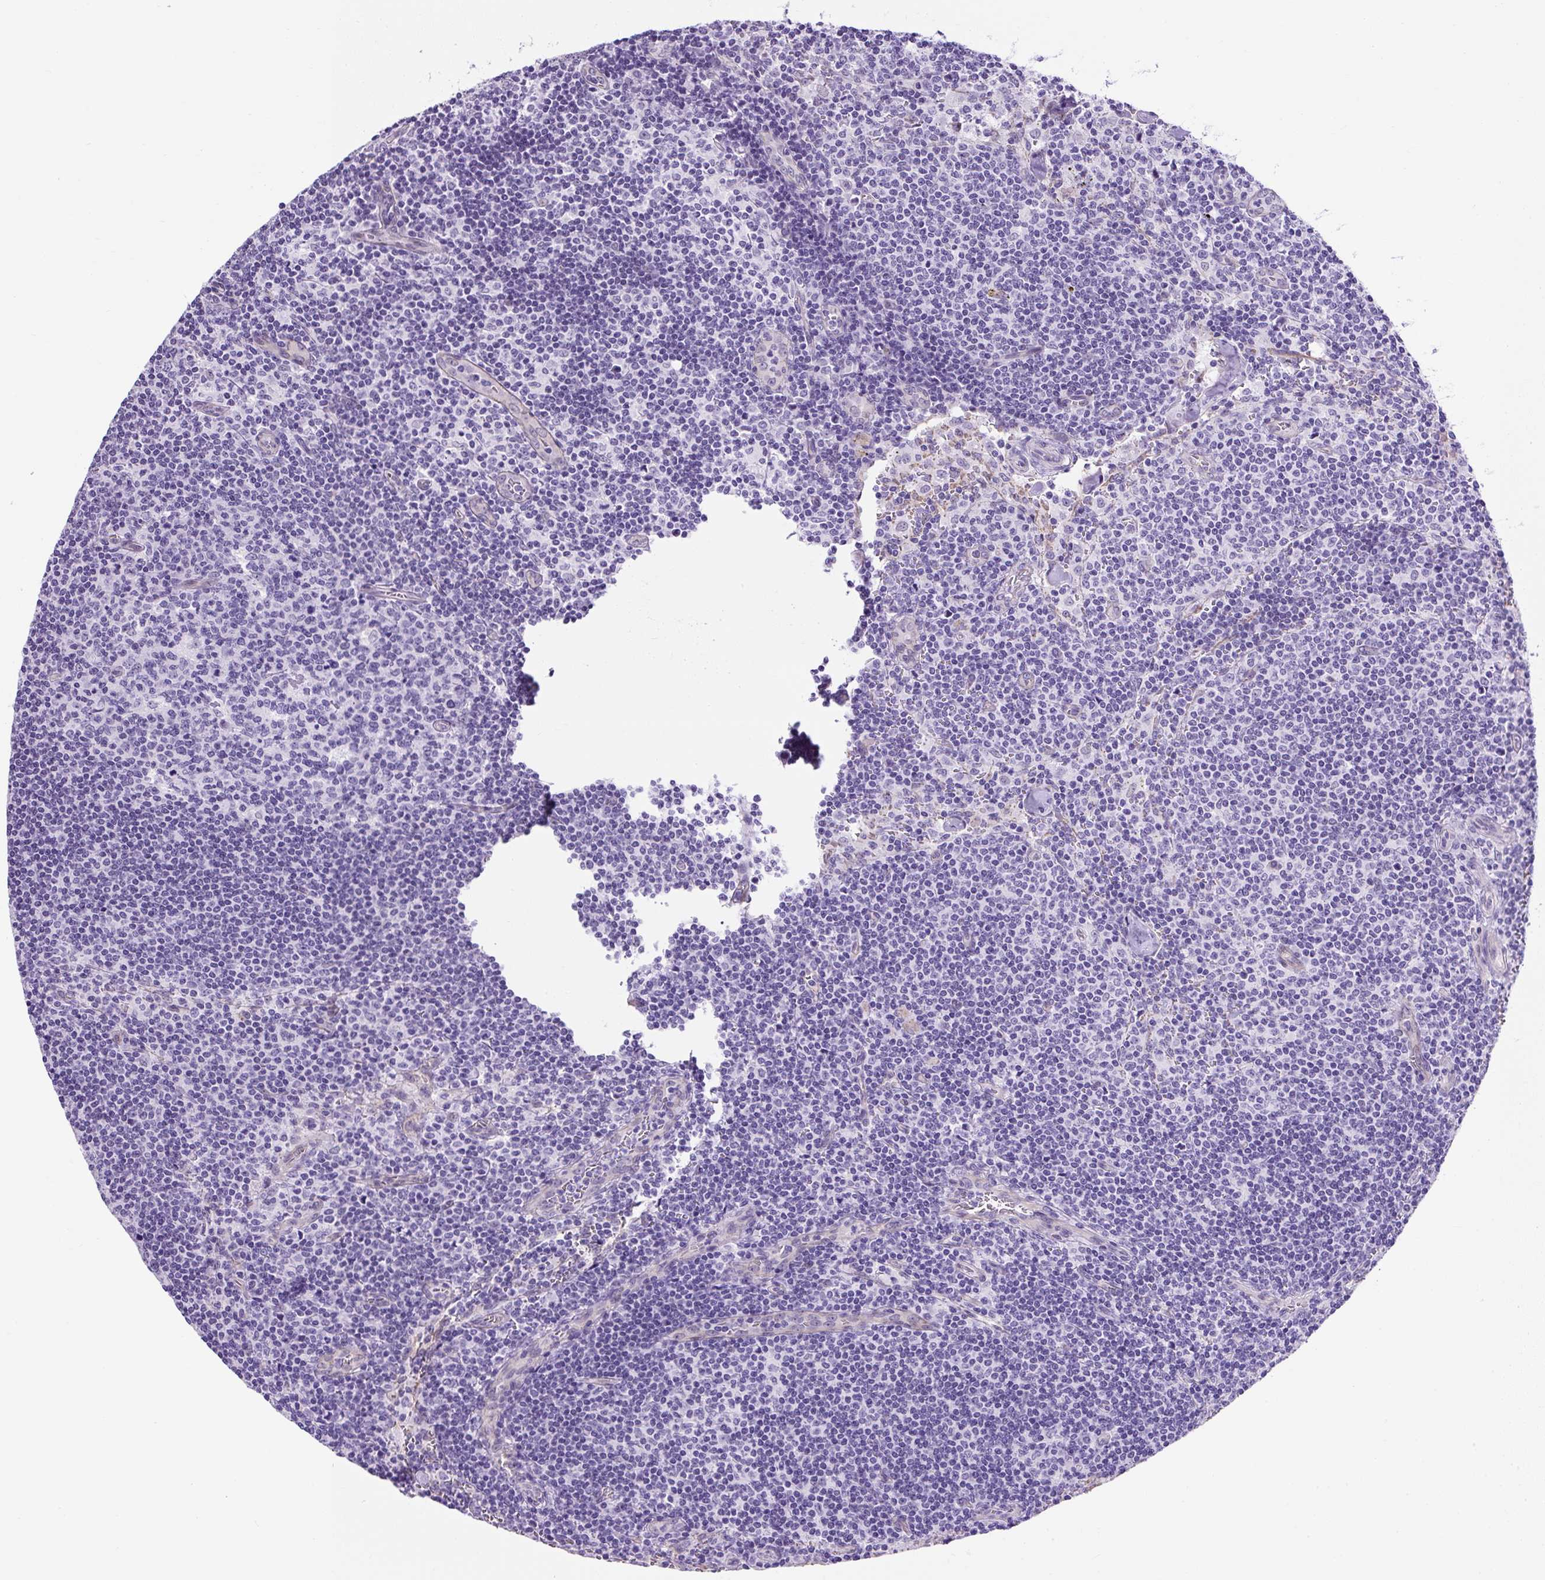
{"staining": {"intensity": "negative", "quantity": "none", "location": "none"}, "tissue": "lymph node", "cell_type": "Germinal center cells", "image_type": "normal", "snomed": [{"axis": "morphology", "description": "Normal tissue, NOS"}, {"axis": "topography", "description": "Lymph node"}], "caption": "High magnification brightfield microscopy of unremarkable lymph node stained with DAB (3,3'-diaminobenzidine) (brown) and counterstained with hematoxylin (blue): germinal center cells show no significant staining. (IHC, brightfield microscopy, high magnification).", "gene": "KRT12", "patient": {"sex": "female", "age": 45}}